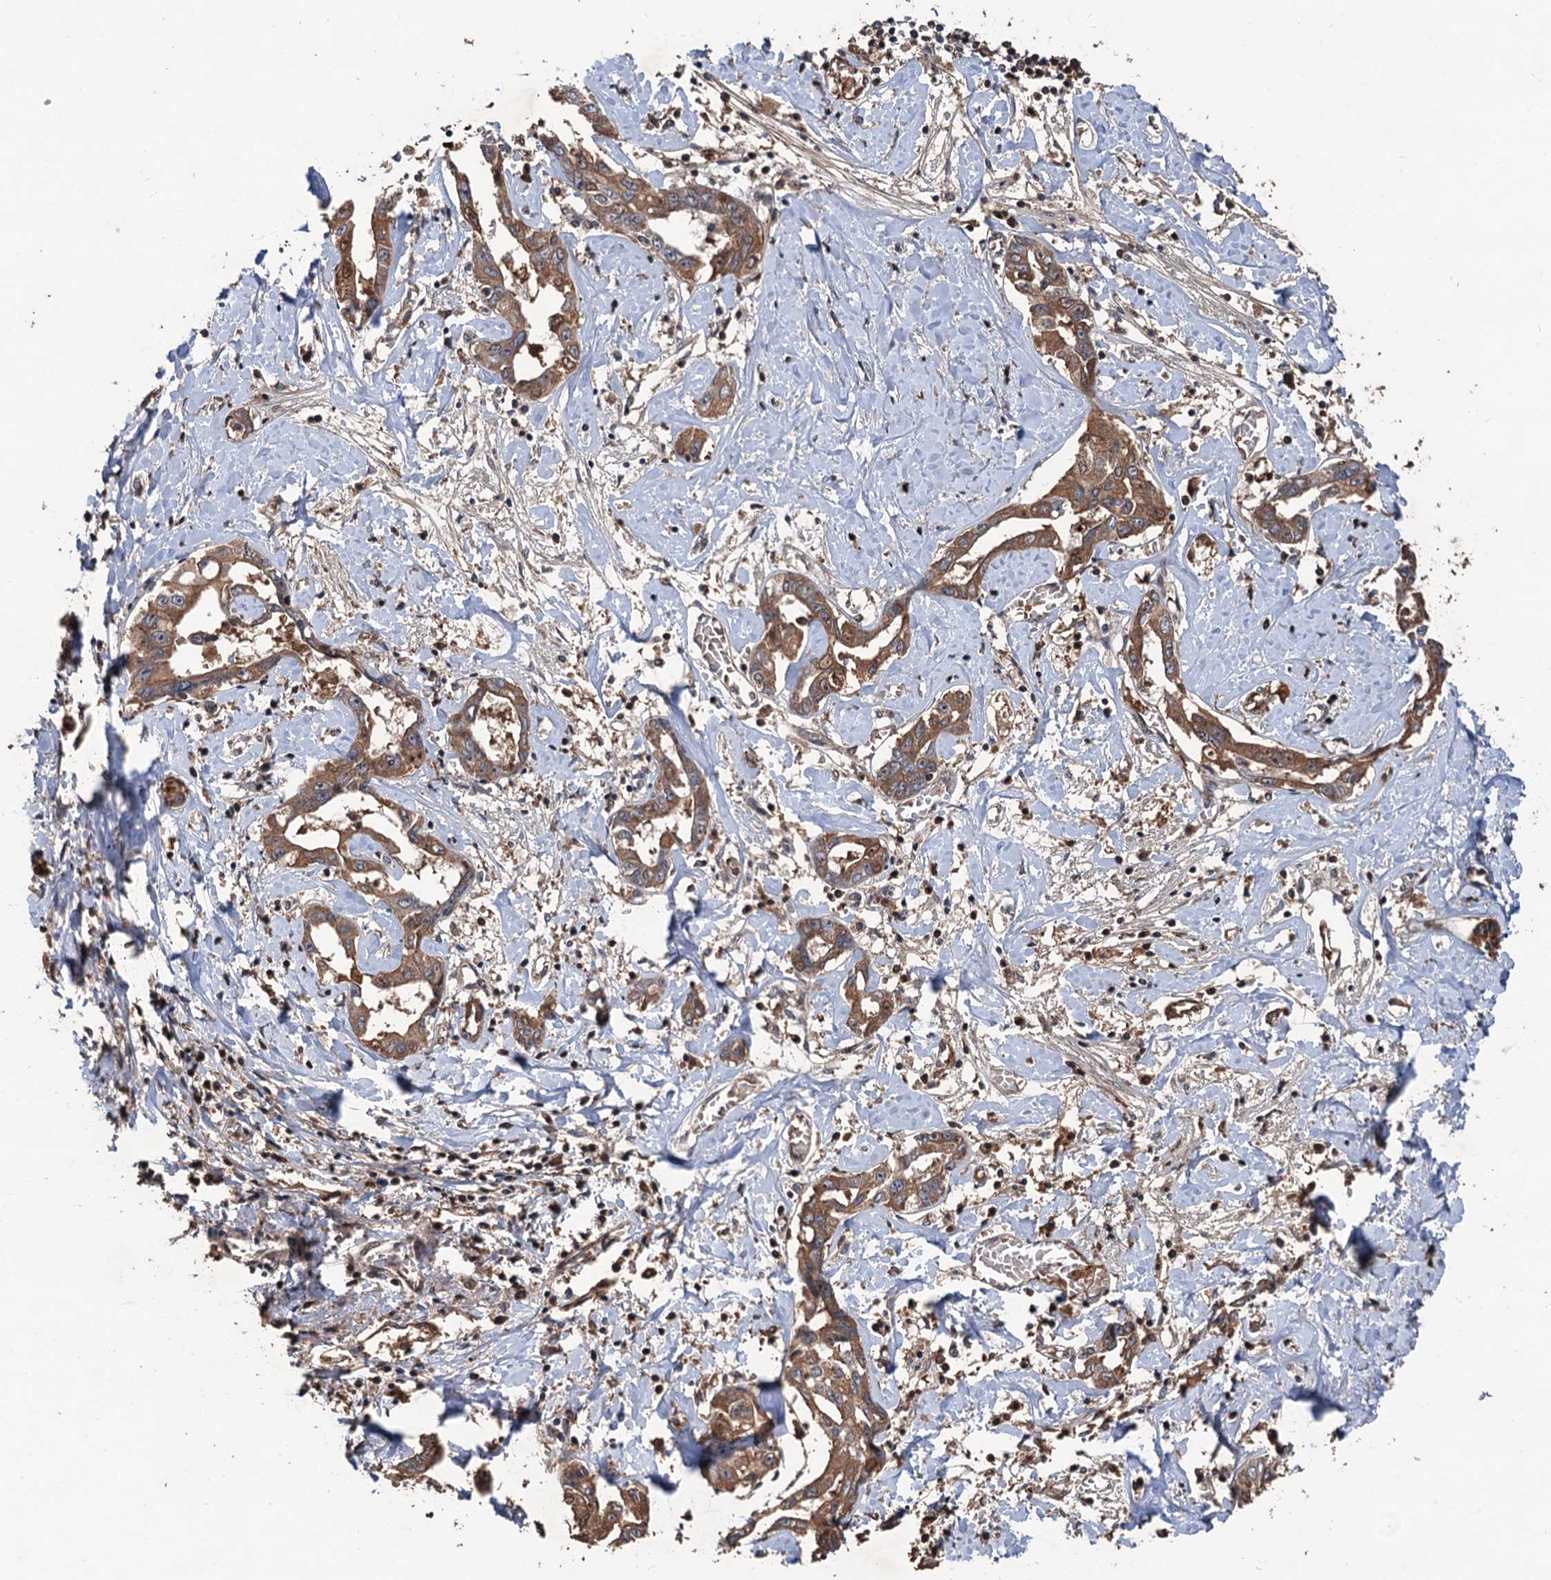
{"staining": {"intensity": "moderate", "quantity": ">75%", "location": "cytoplasmic/membranous"}, "tissue": "liver cancer", "cell_type": "Tumor cells", "image_type": "cancer", "snomed": [{"axis": "morphology", "description": "Cholangiocarcinoma"}, {"axis": "topography", "description": "Liver"}], "caption": "Protein expression by immunohistochemistry (IHC) exhibits moderate cytoplasmic/membranous staining in approximately >75% of tumor cells in liver cholangiocarcinoma.", "gene": "ZNF438", "patient": {"sex": "male", "age": 59}}